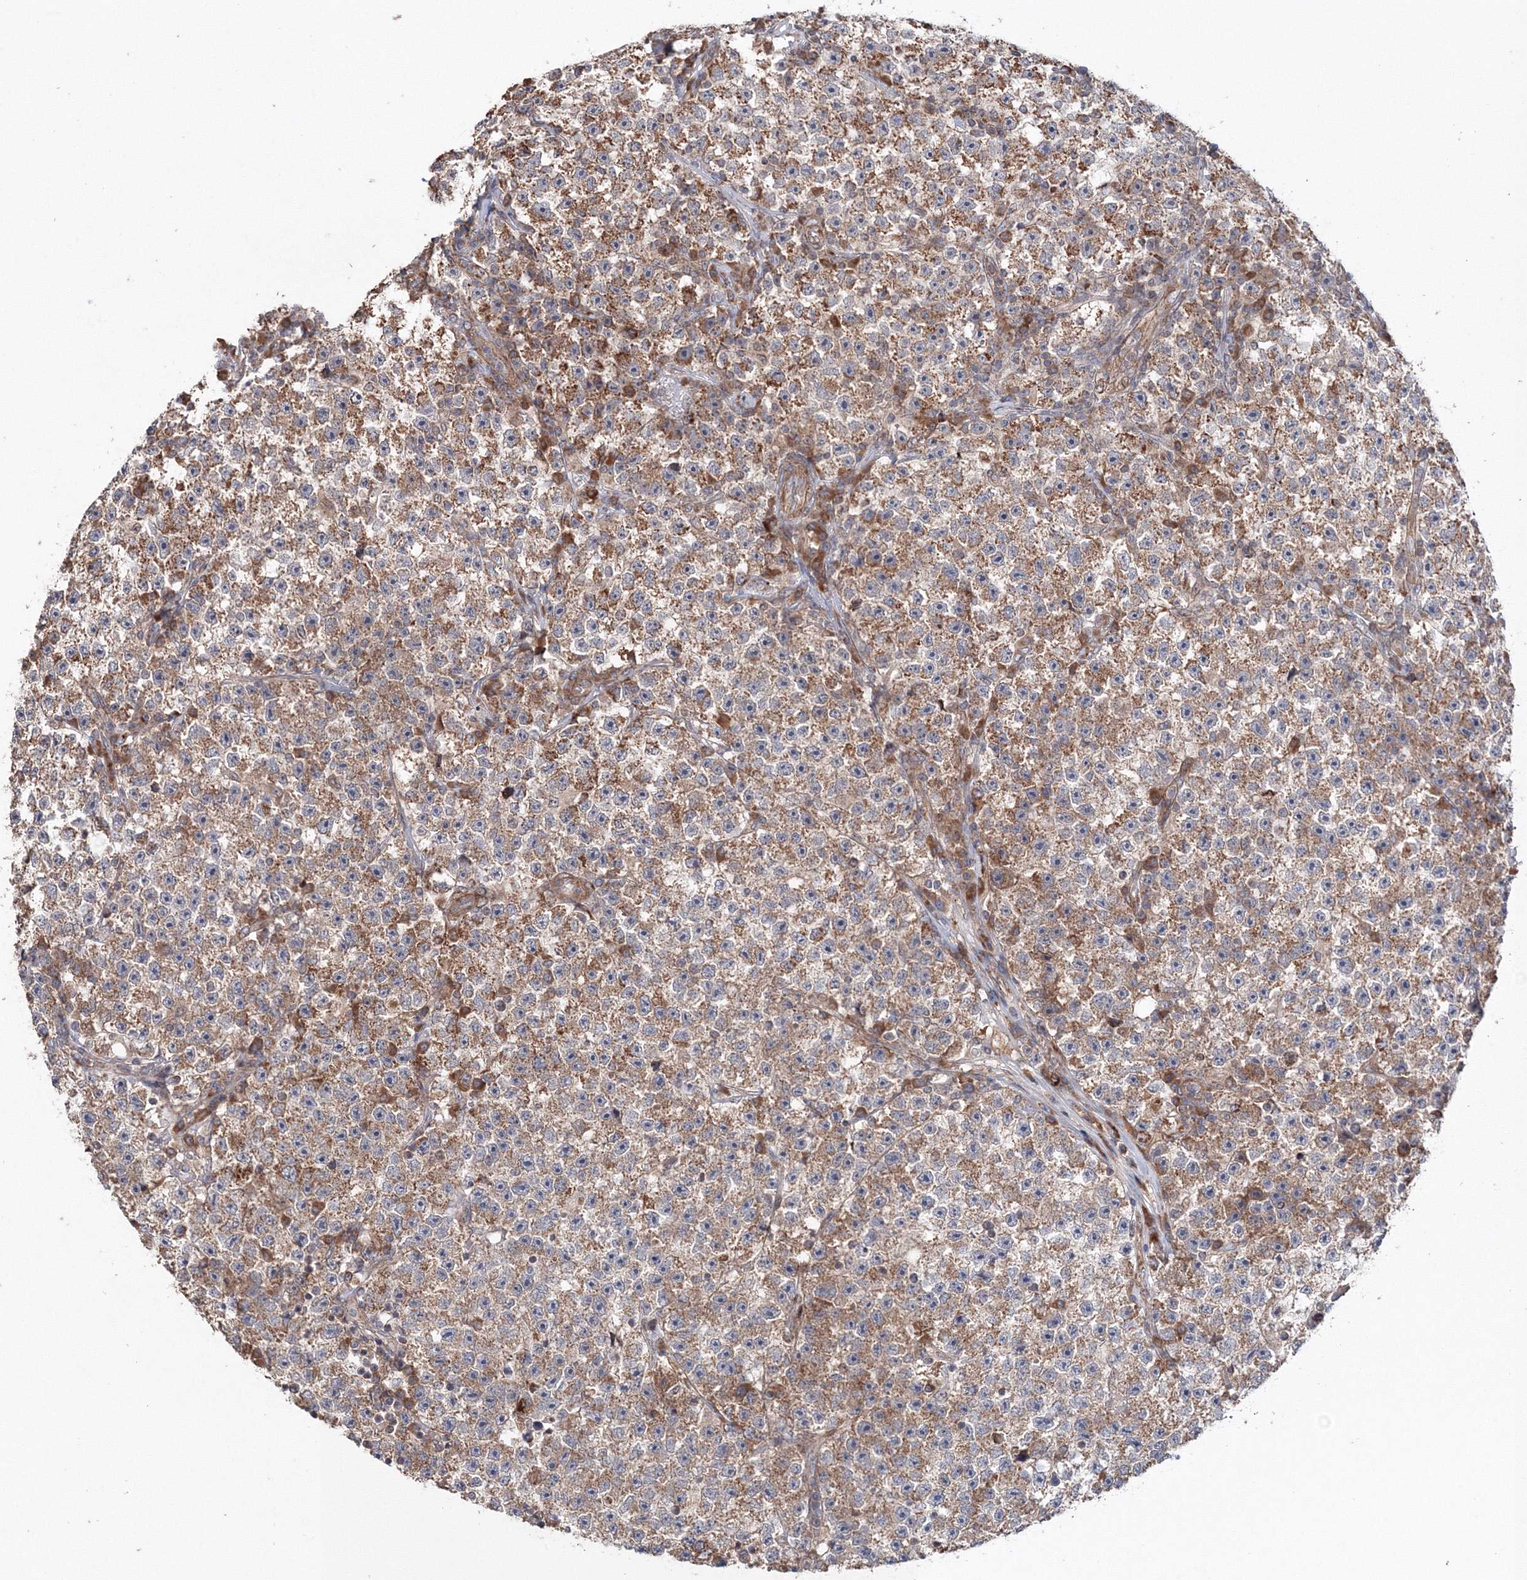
{"staining": {"intensity": "moderate", "quantity": ">75%", "location": "cytoplasmic/membranous"}, "tissue": "testis cancer", "cell_type": "Tumor cells", "image_type": "cancer", "snomed": [{"axis": "morphology", "description": "Seminoma, NOS"}, {"axis": "topography", "description": "Testis"}], "caption": "Immunohistochemical staining of testis cancer (seminoma) displays moderate cytoplasmic/membranous protein staining in approximately >75% of tumor cells. The staining is performed using DAB brown chromogen to label protein expression. The nuclei are counter-stained blue using hematoxylin.", "gene": "NOA1", "patient": {"sex": "male", "age": 22}}